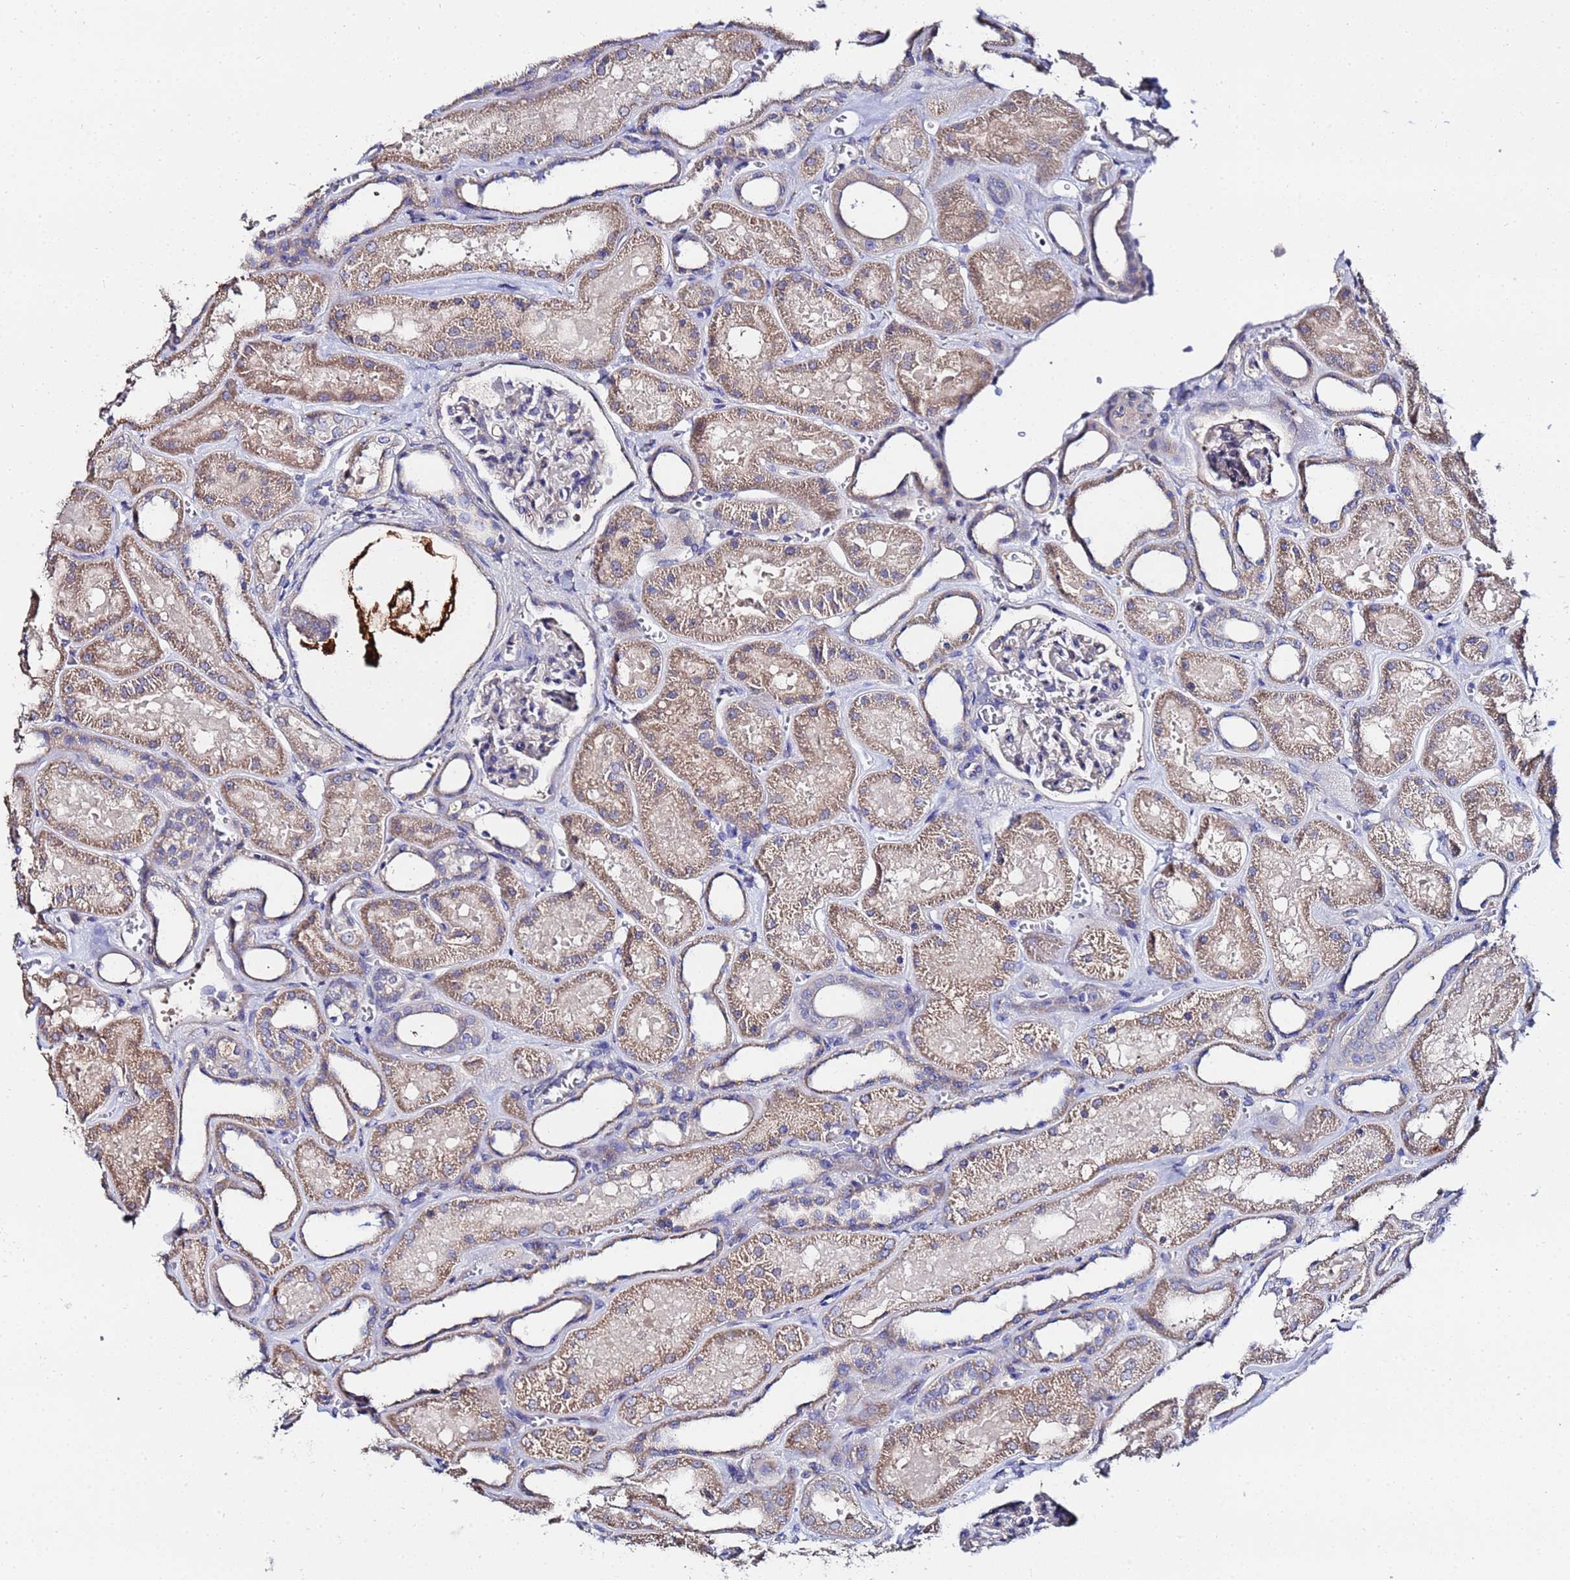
{"staining": {"intensity": "negative", "quantity": "none", "location": "none"}, "tissue": "kidney", "cell_type": "Cells in glomeruli", "image_type": "normal", "snomed": [{"axis": "morphology", "description": "Normal tissue, NOS"}, {"axis": "morphology", "description": "Adenocarcinoma, NOS"}, {"axis": "topography", "description": "Kidney"}], "caption": "DAB immunohistochemical staining of unremarkable kidney displays no significant staining in cells in glomeruli.", "gene": "TCP10L", "patient": {"sex": "female", "age": 68}}